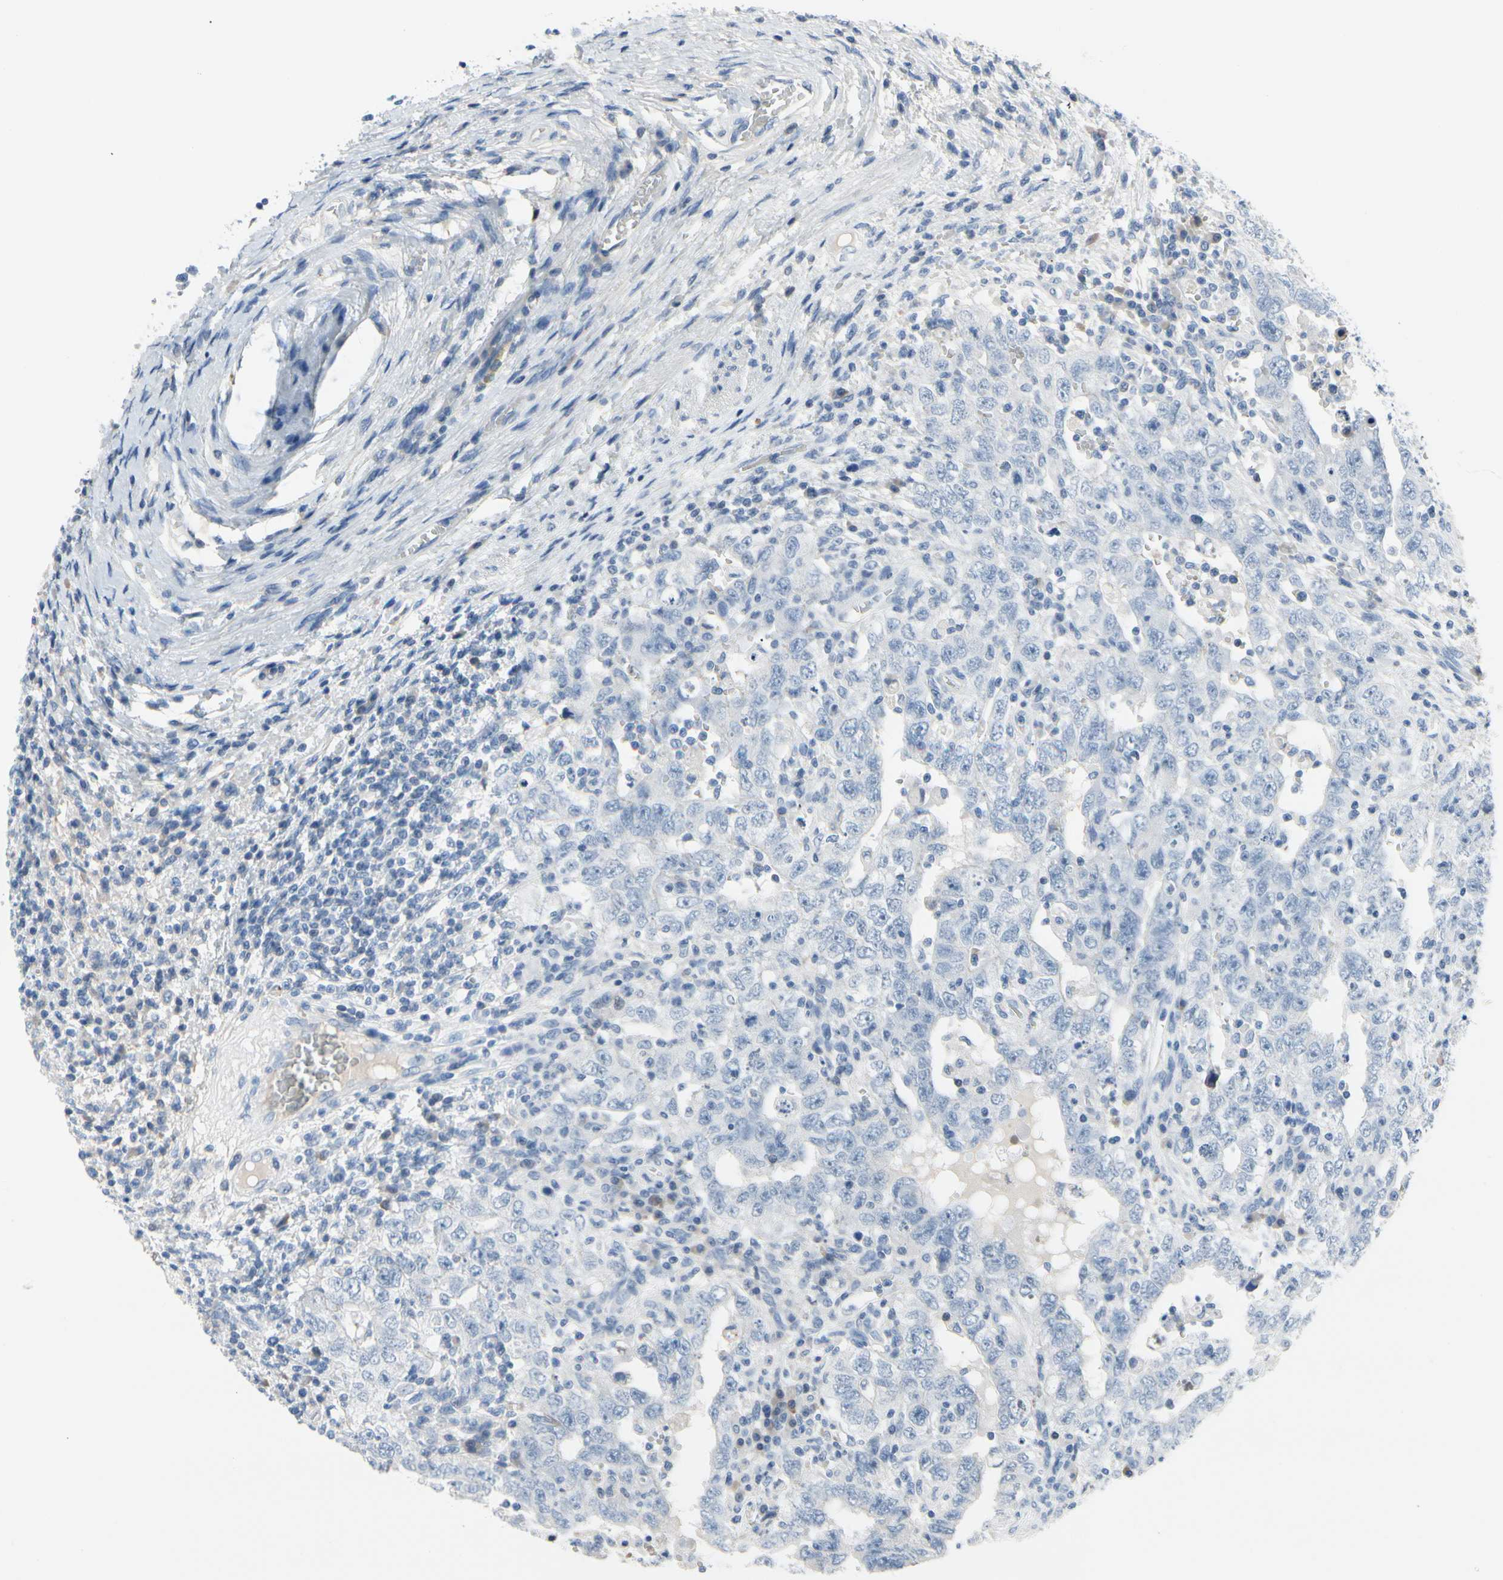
{"staining": {"intensity": "negative", "quantity": "none", "location": "none"}, "tissue": "testis cancer", "cell_type": "Tumor cells", "image_type": "cancer", "snomed": [{"axis": "morphology", "description": "Carcinoma, Embryonal, NOS"}, {"axis": "topography", "description": "Testis"}], "caption": "Histopathology image shows no protein expression in tumor cells of testis cancer (embryonal carcinoma) tissue.", "gene": "MUC5B", "patient": {"sex": "male", "age": 26}}